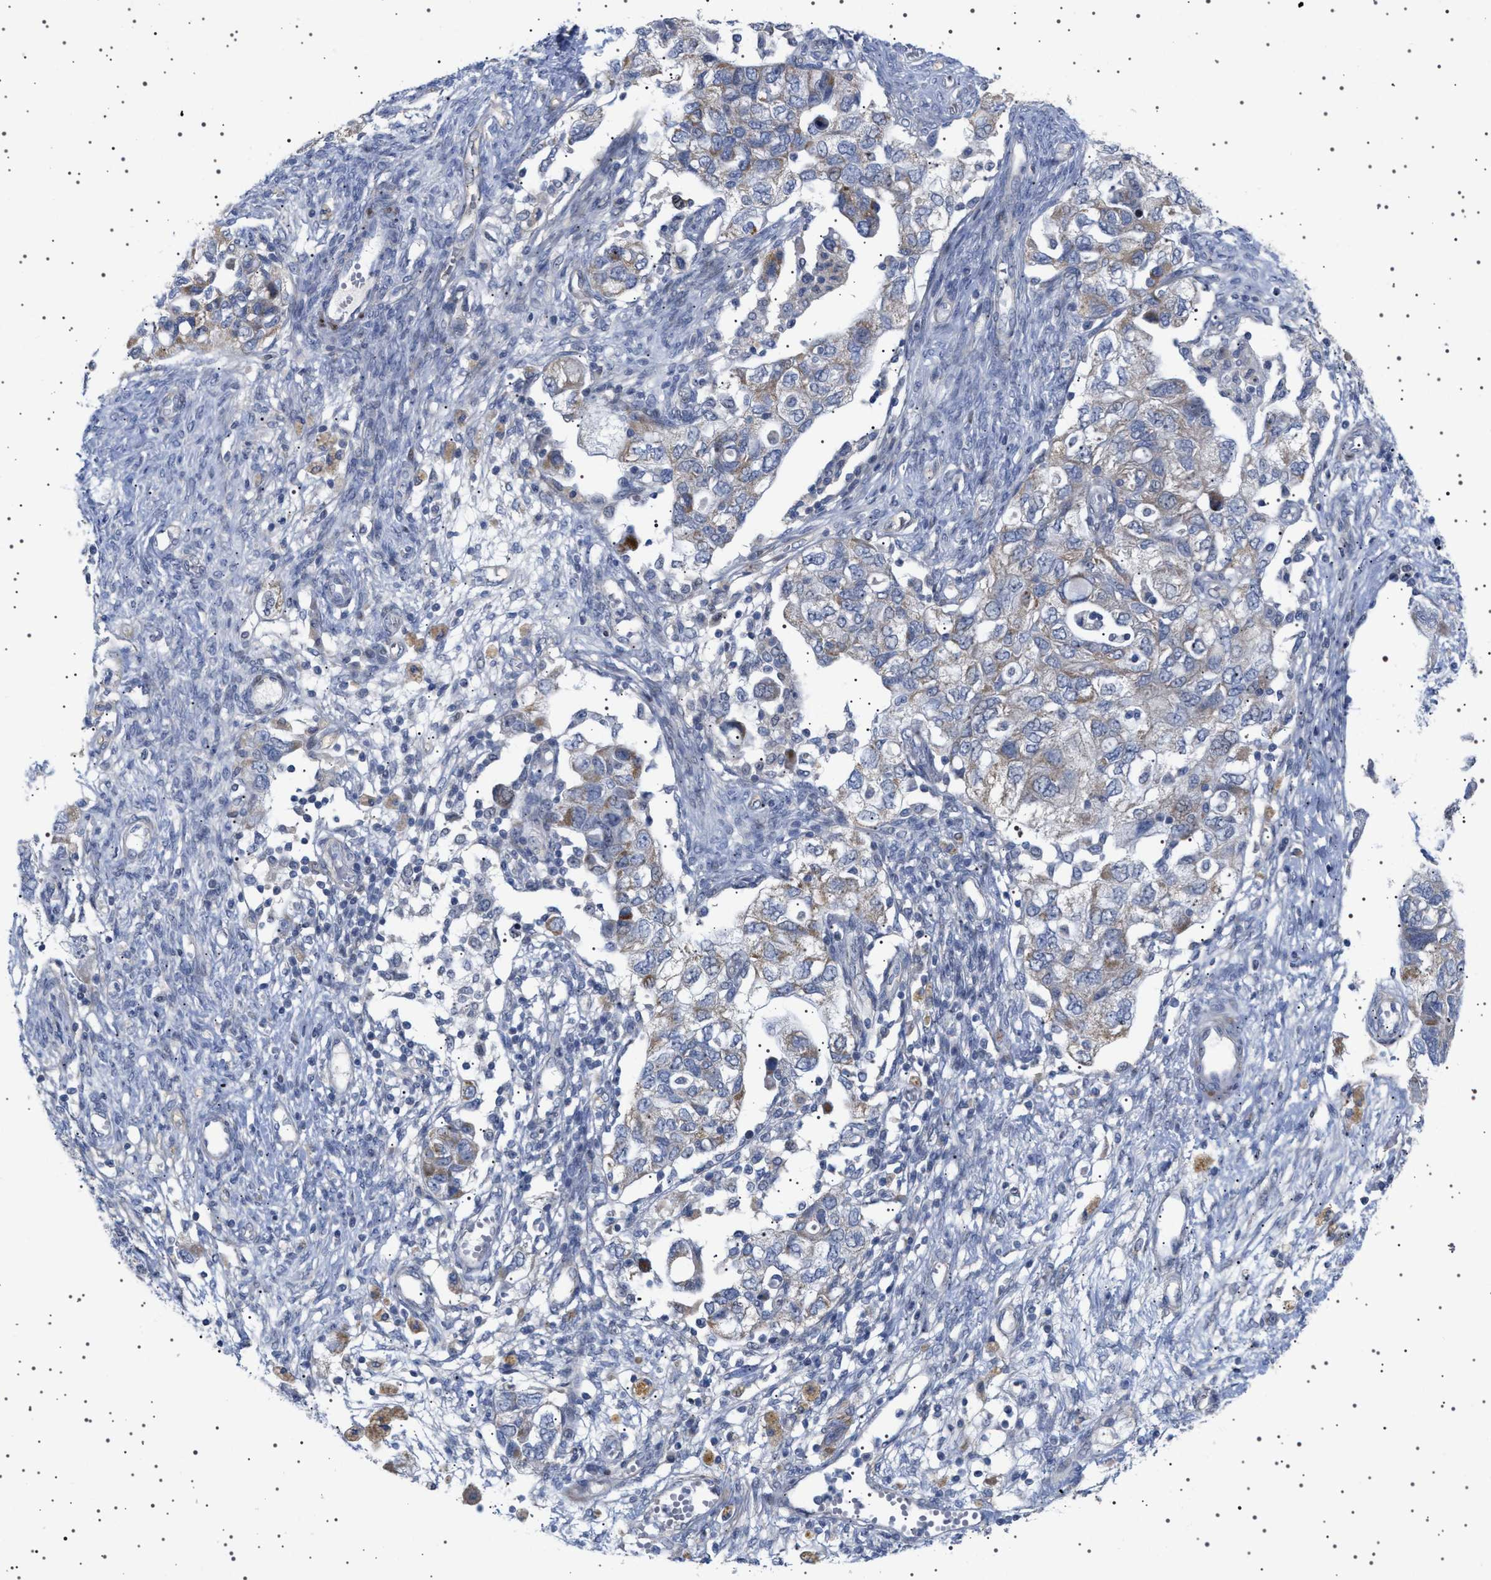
{"staining": {"intensity": "moderate", "quantity": "<25%", "location": "cytoplasmic/membranous"}, "tissue": "ovarian cancer", "cell_type": "Tumor cells", "image_type": "cancer", "snomed": [{"axis": "morphology", "description": "Carcinoma, NOS"}, {"axis": "morphology", "description": "Cystadenocarcinoma, serous, NOS"}, {"axis": "topography", "description": "Ovary"}], "caption": "Protein expression analysis of human ovarian cancer (serous cystadenocarcinoma) reveals moderate cytoplasmic/membranous positivity in about <25% of tumor cells.", "gene": "HTR1A", "patient": {"sex": "female", "age": 69}}